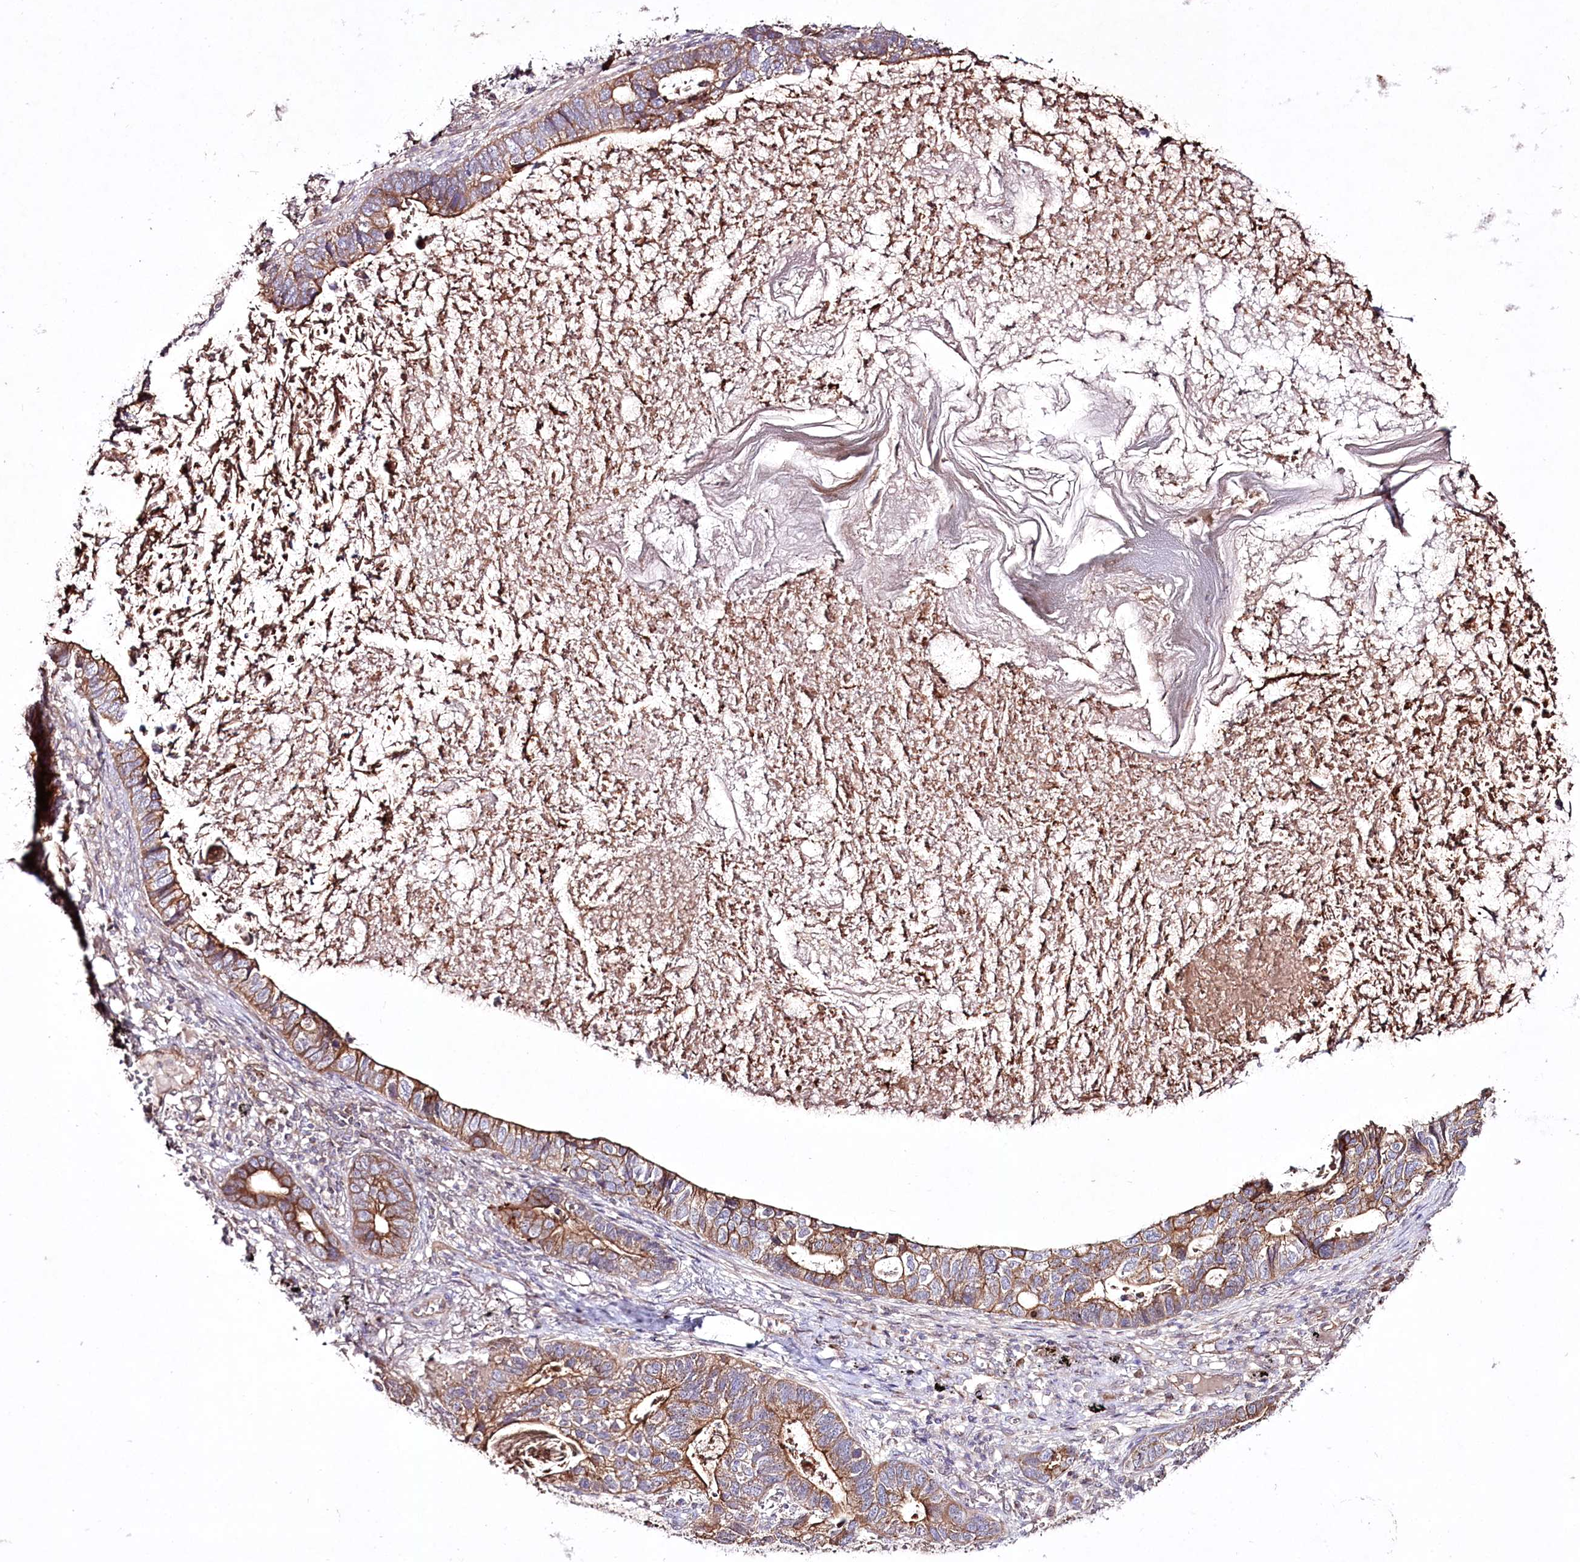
{"staining": {"intensity": "moderate", "quantity": ">75%", "location": "cytoplasmic/membranous"}, "tissue": "lung cancer", "cell_type": "Tumor cells", "image_type": "cancer", "snomed": [{"axis": "morphology", "description": "Adenocarcinoma, NOS"}, {"axis": "topography", "description": "Lung"}], "caption": "This is an image of immunohistochemistry staining of lung cancer (adenocarcinoma), which shows moderate positivity in the cytoplasmic/membranous of tumor cells.", "gene": "REXO2", "patient": {"sex": "male", "age": 67}}